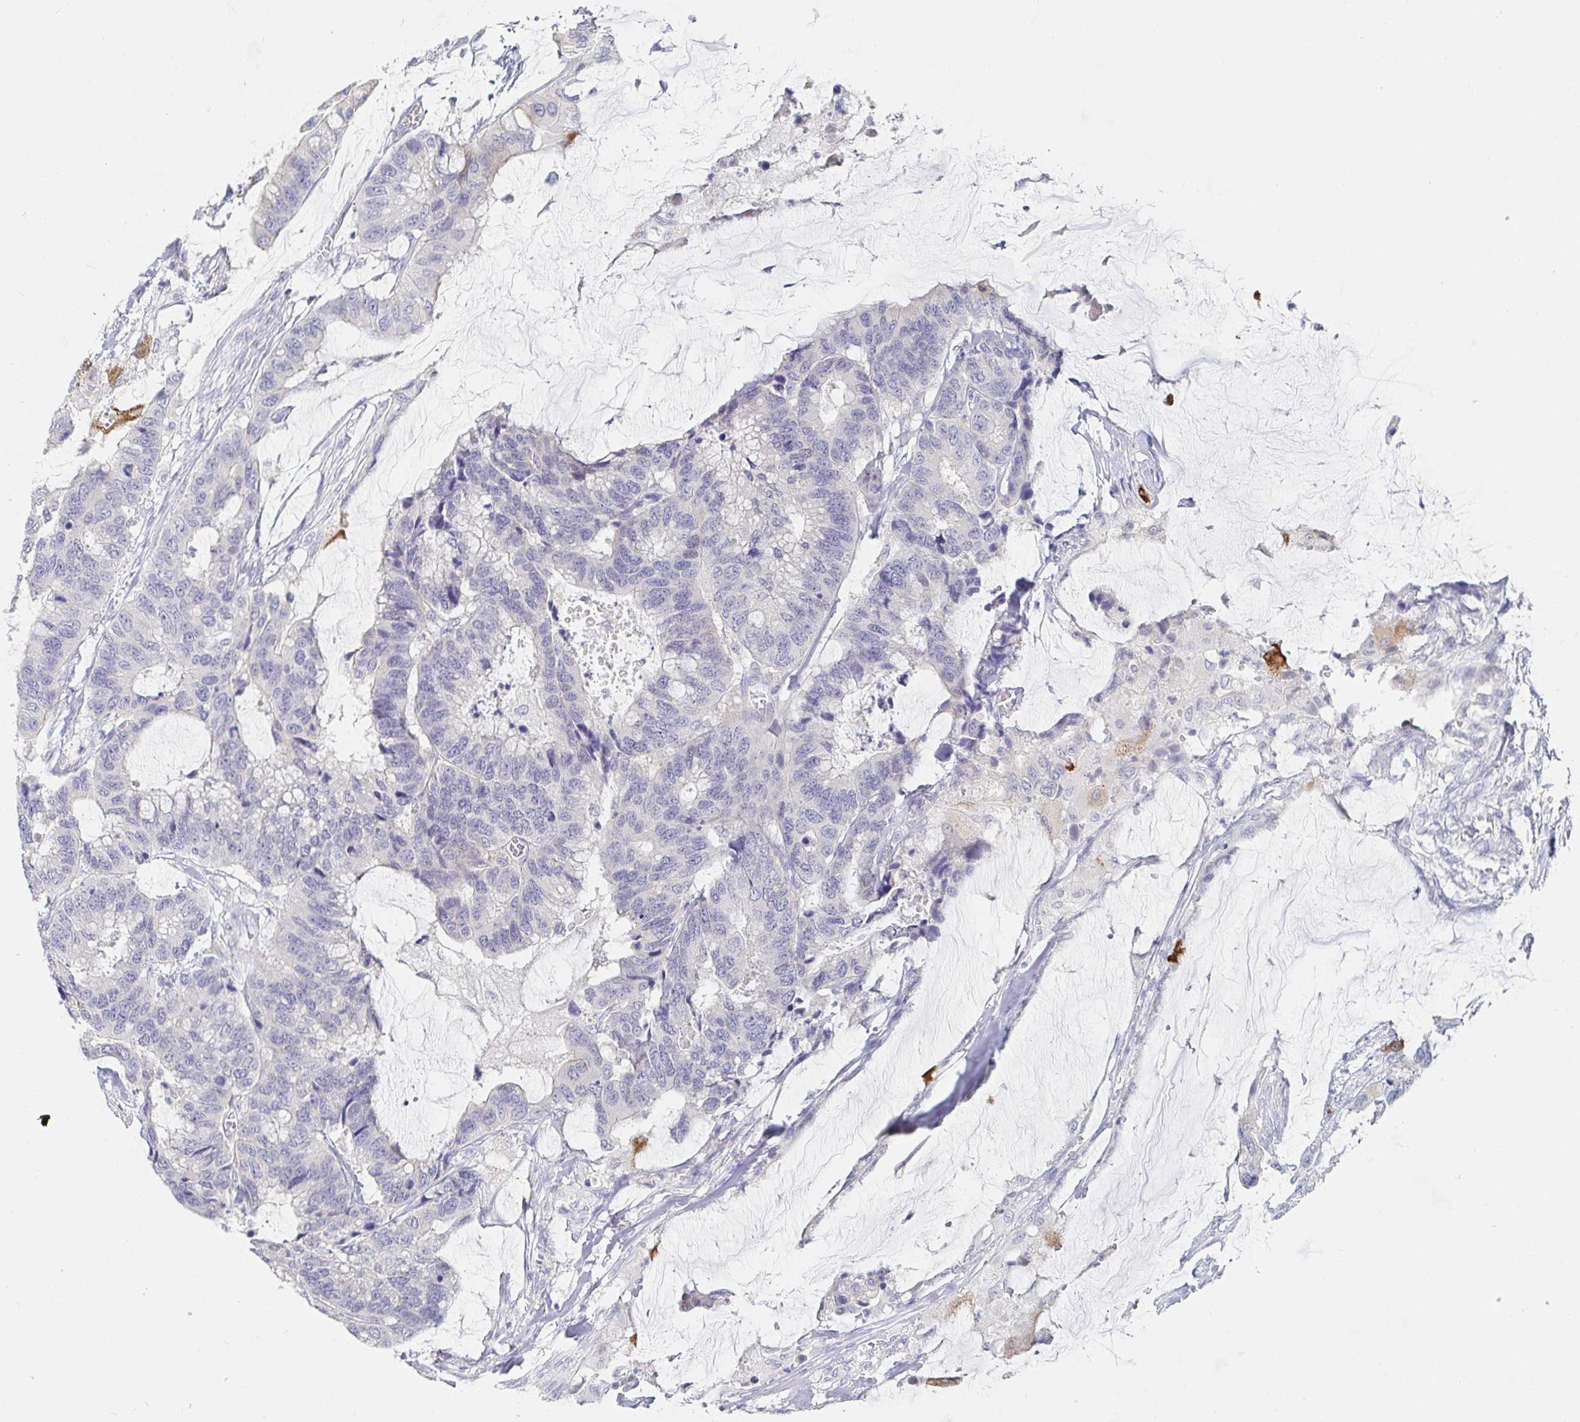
{"staining": {"intensity": "negative", "quantity": "none", "location": "none"}, "tissue": "colorectal cancer", "cell_type": "Tumor cells", "image_type": "cancer", "snomed": [{"axis": "morphology", "description": "Adenocarcinoma, NOS"}, {"axis": "topography", "description": "Rectum"}], "caption": "This histopathology image is of colorectal cancer (adenocarcinoma) stained with immunohistochemistry to label a protein in brown with the nuclei are counter-stained blue. There is no expression in tumor cells.", "gene": "ZNF430", "patient": {"sex": "female", "age": 59}}